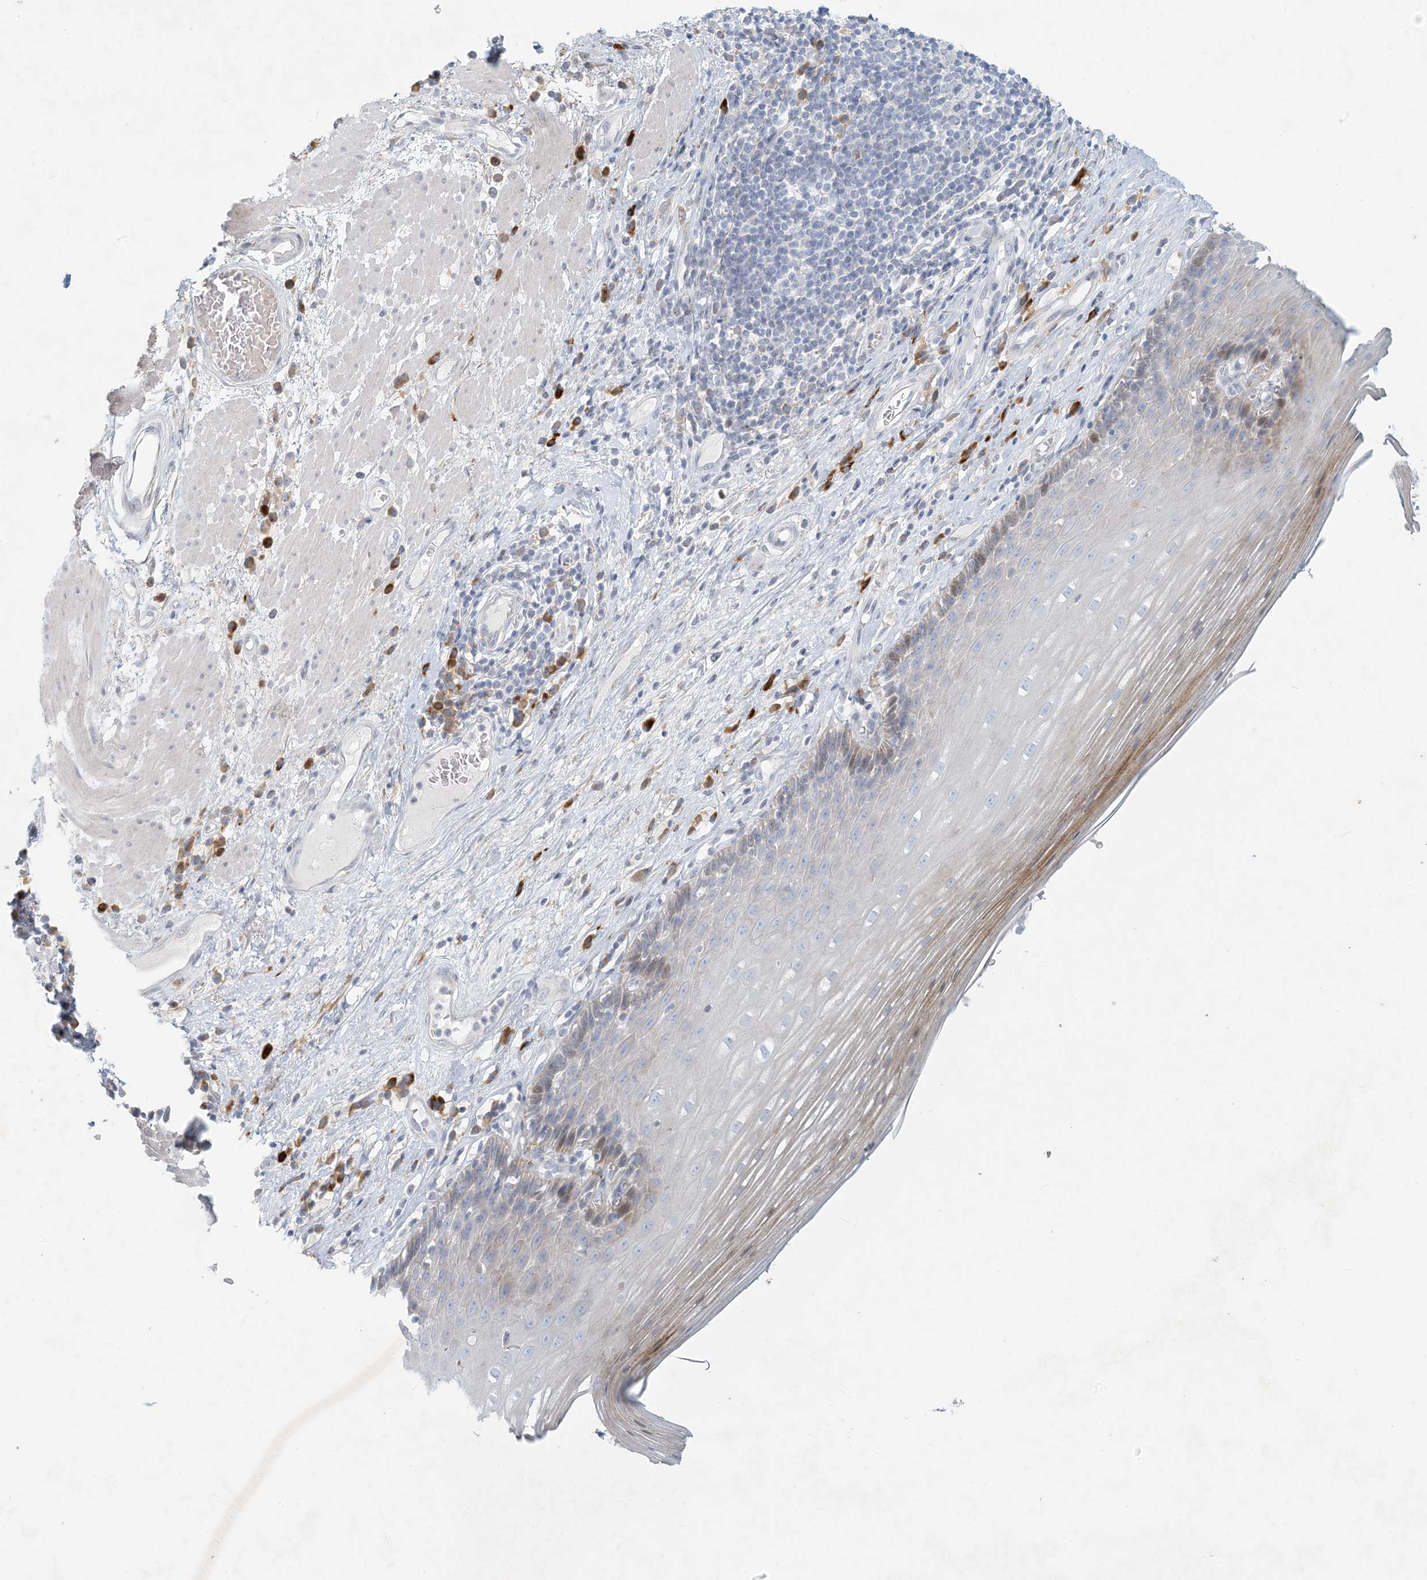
{"staining": {"intensity": "moderate", "quantity": "<25%", "location": "cytoplasmic/membranous"}, "tissue": "esophagus", "cell_type": "Squamous epithelial cells", "image_type": "normal", "snomed": [{"axis": "morphology", "description": "Normal tissue, NOS"}, {"axis": "topography", "description": "Esophagus"}], "caption": "Unremarkable esophagus reveals moderate cytoplasmic/membranous staining in about <25% of squamous epithelial cells (Brightfield microscopy of DAB IHC at high magnification)..", "gene": "ZNF385D", "patient": {"sex": "male", "age": 62}}